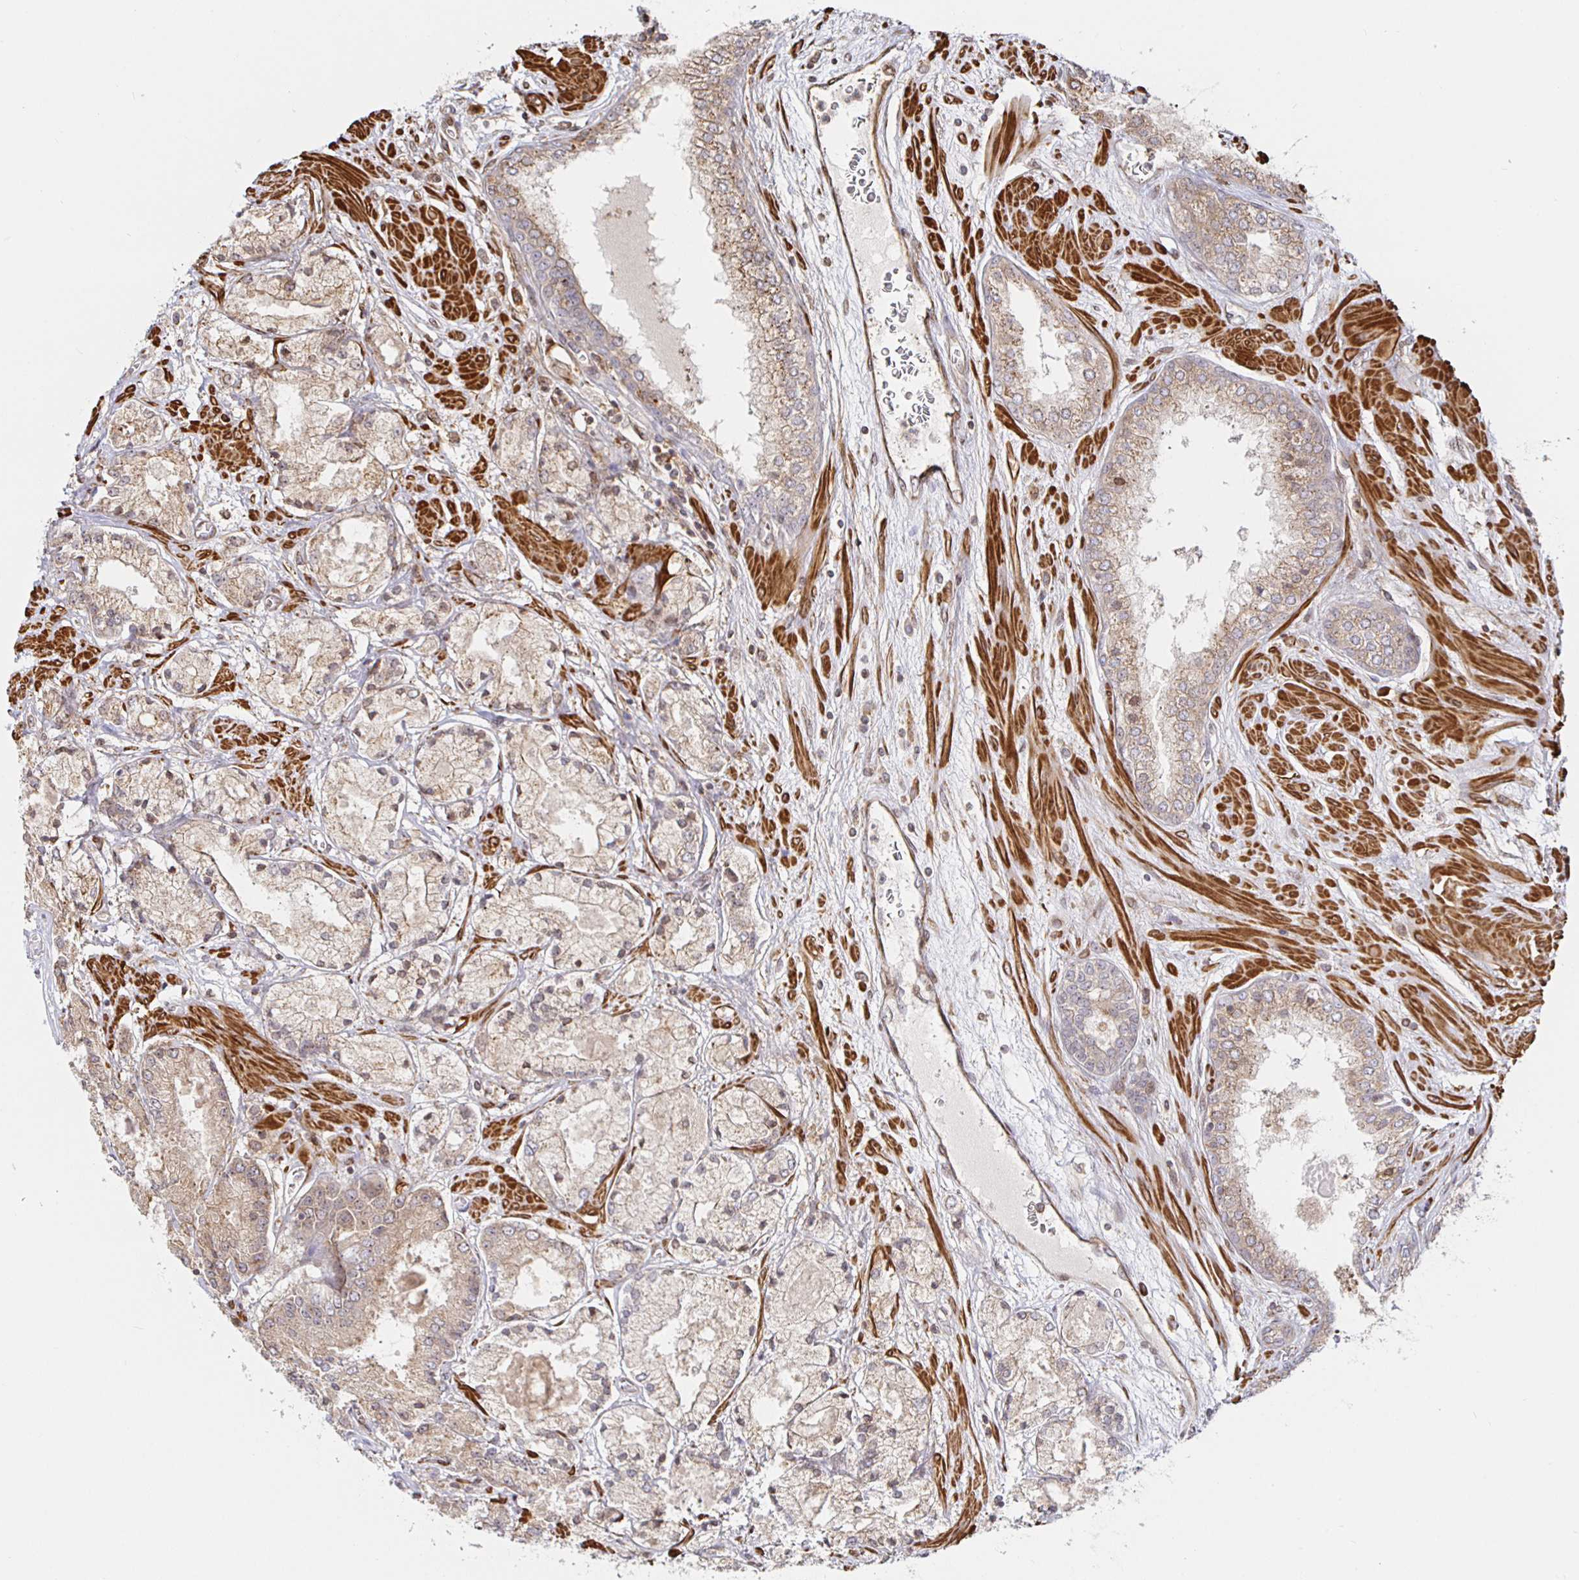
{"staining": {"intensity": "moderate", "quantity": "25%-75%", "location": "cytoplasmic/membranous"}, "tissue": "prostate cancer", "cell_type": "Tumor cells", "image_type": "cancer", "snomed": [{"axis": "morphology", "description": "Adenocarcinoma, High grade"}, {"axis": "topography", "description": "Prostate"}], "caption": "Immunohistochemical staining of prostate cancer demonstrates medium levels of moderate cytoplasmic/membranous protein expression in about 25%-75% of tumor cells.", "gene": "STRAP", "patient": {"sex": "male", "age": 67}}